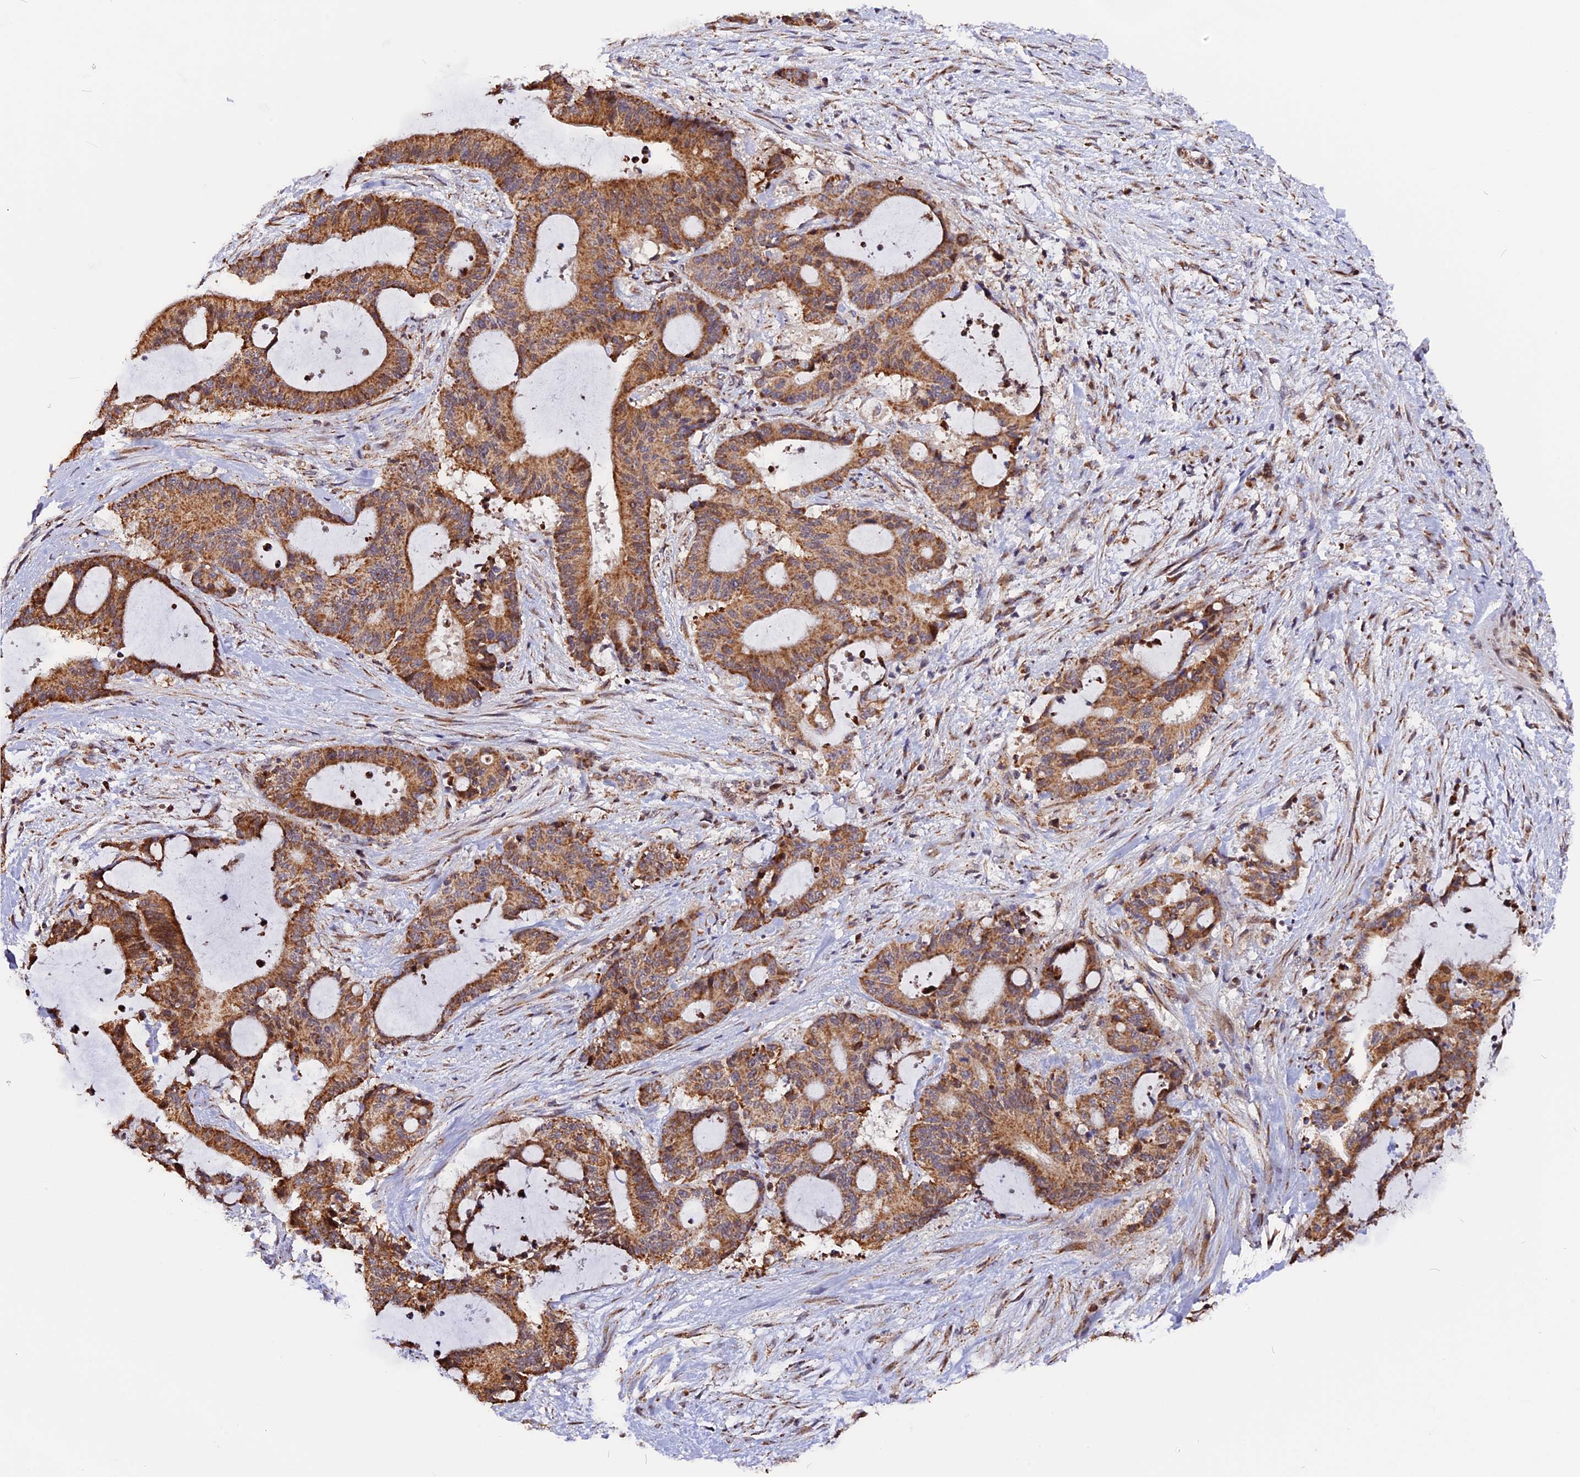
{"staining": {"intensity": "moderate", "quantity": ">75%", "location": "cytoplasmic/membranous"}, "tissue": "liver cancer", "cell_type": "Tumor cells", "image_type": "cancer", "snomed": [{"axis": "morphology", "description": "Normal tissue, NOS"}, {"axis": "morphology", "description": "Cholangiocarcinoma"}, {"axis": "topography", "description": "Liver"}, {"axis": "topography", "description": "Peripheral nerve tissue"}], "caption": "Liver cancer tissue demonstrates moderate cytoplasmic/membranous staining in about >75% of tumor cells", "gene": "FAM174C", "patient": {"sex": "female", "age": 73}}